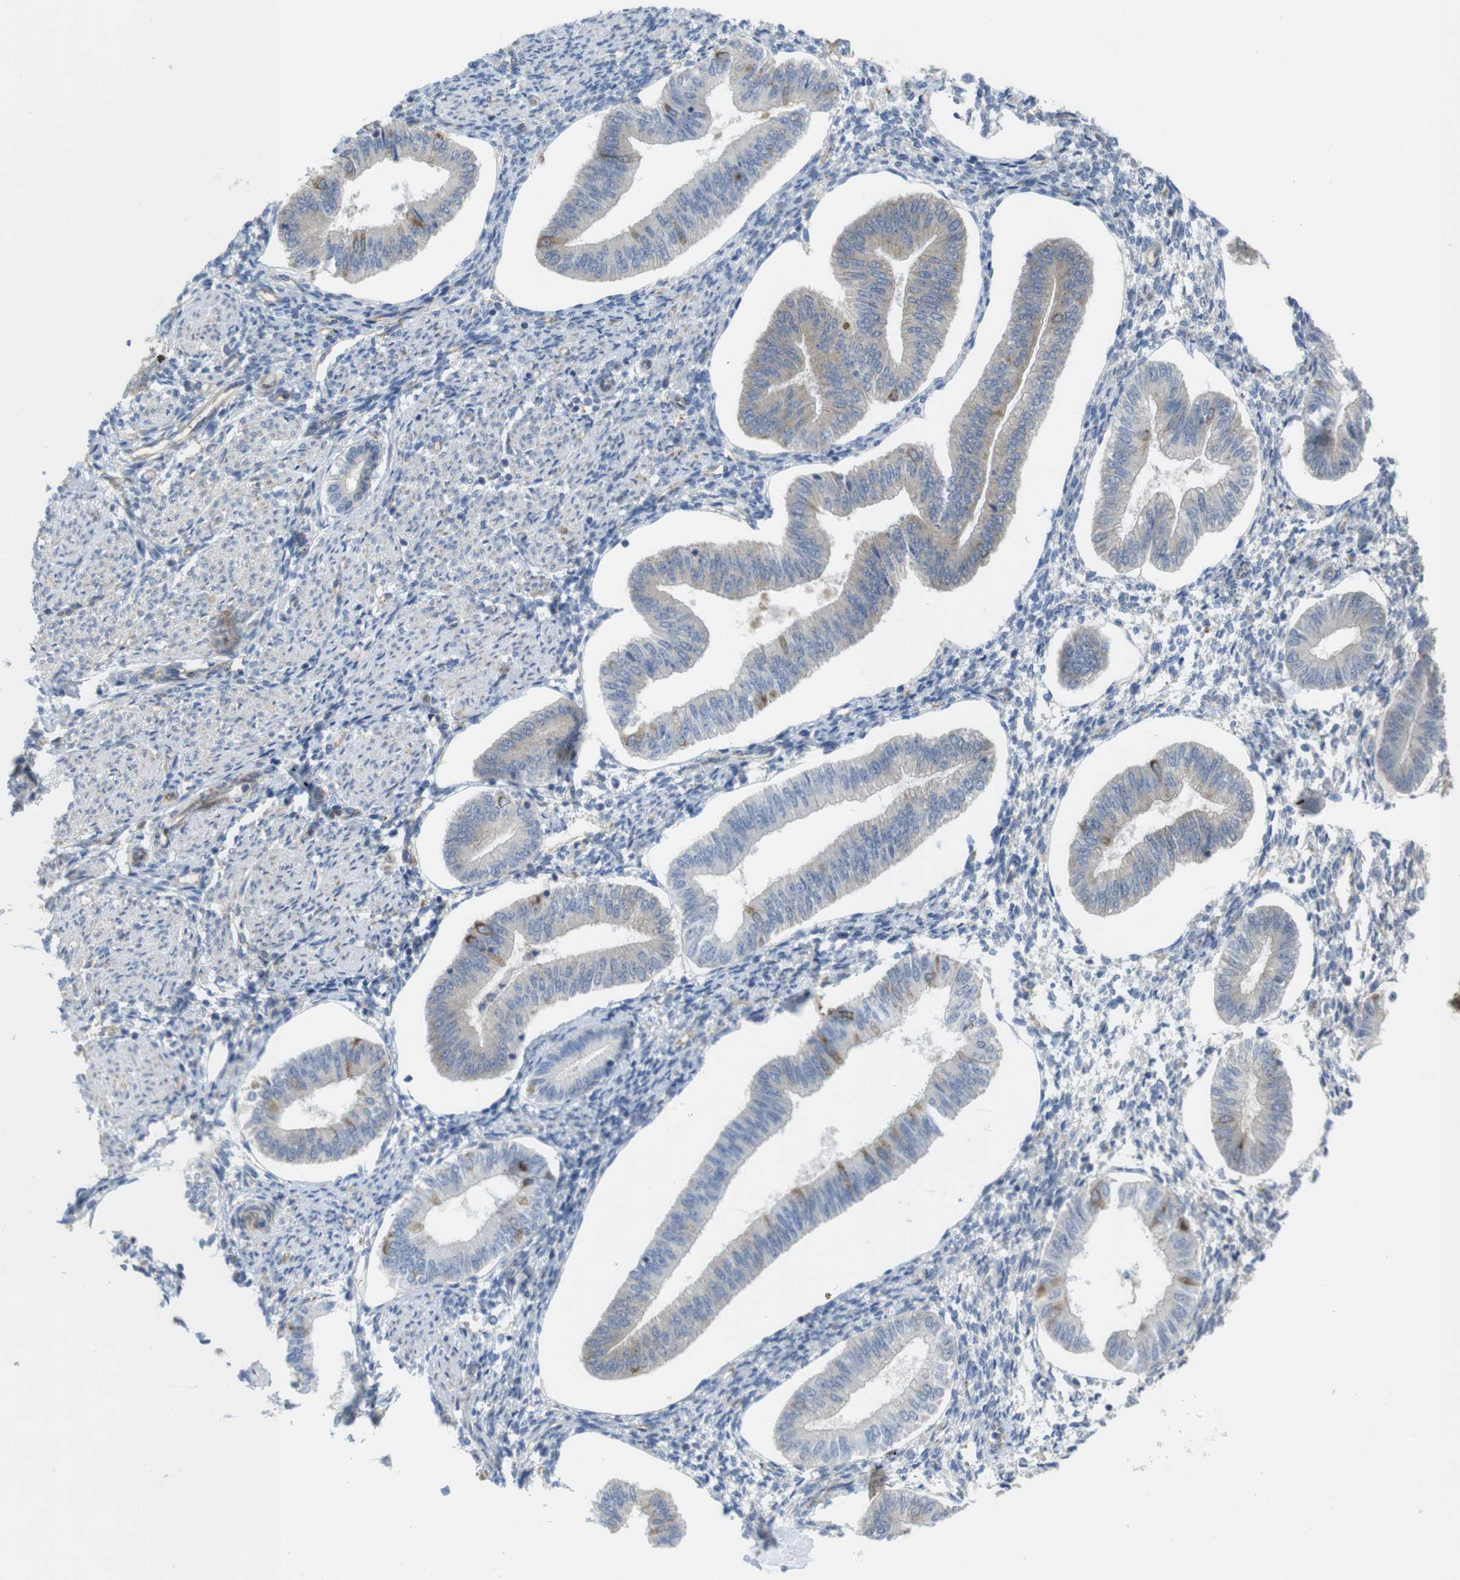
{"staining": {"intensity": "strong", "quantity": "<25%", "location": "cytoplasmic/membranous"}, "tissue": "endometrium", "cell_type": "Cells in endometrial stroma", "image_type": "normal", "snomed": [{"axis": "morphology", "description": "Normal tissue, NOS"}, {"axis": "topography", "description": "Endometrium"}], "caption": "The histopathology image shows immunohistochemical staining of unremarkable endometrium. There is strong cytoplasmic/membranous expression is identified in about <25% of cells in endometrial stroma.", "gene": "PCNX2", "patient": {"sex": "female", "age": 50}}